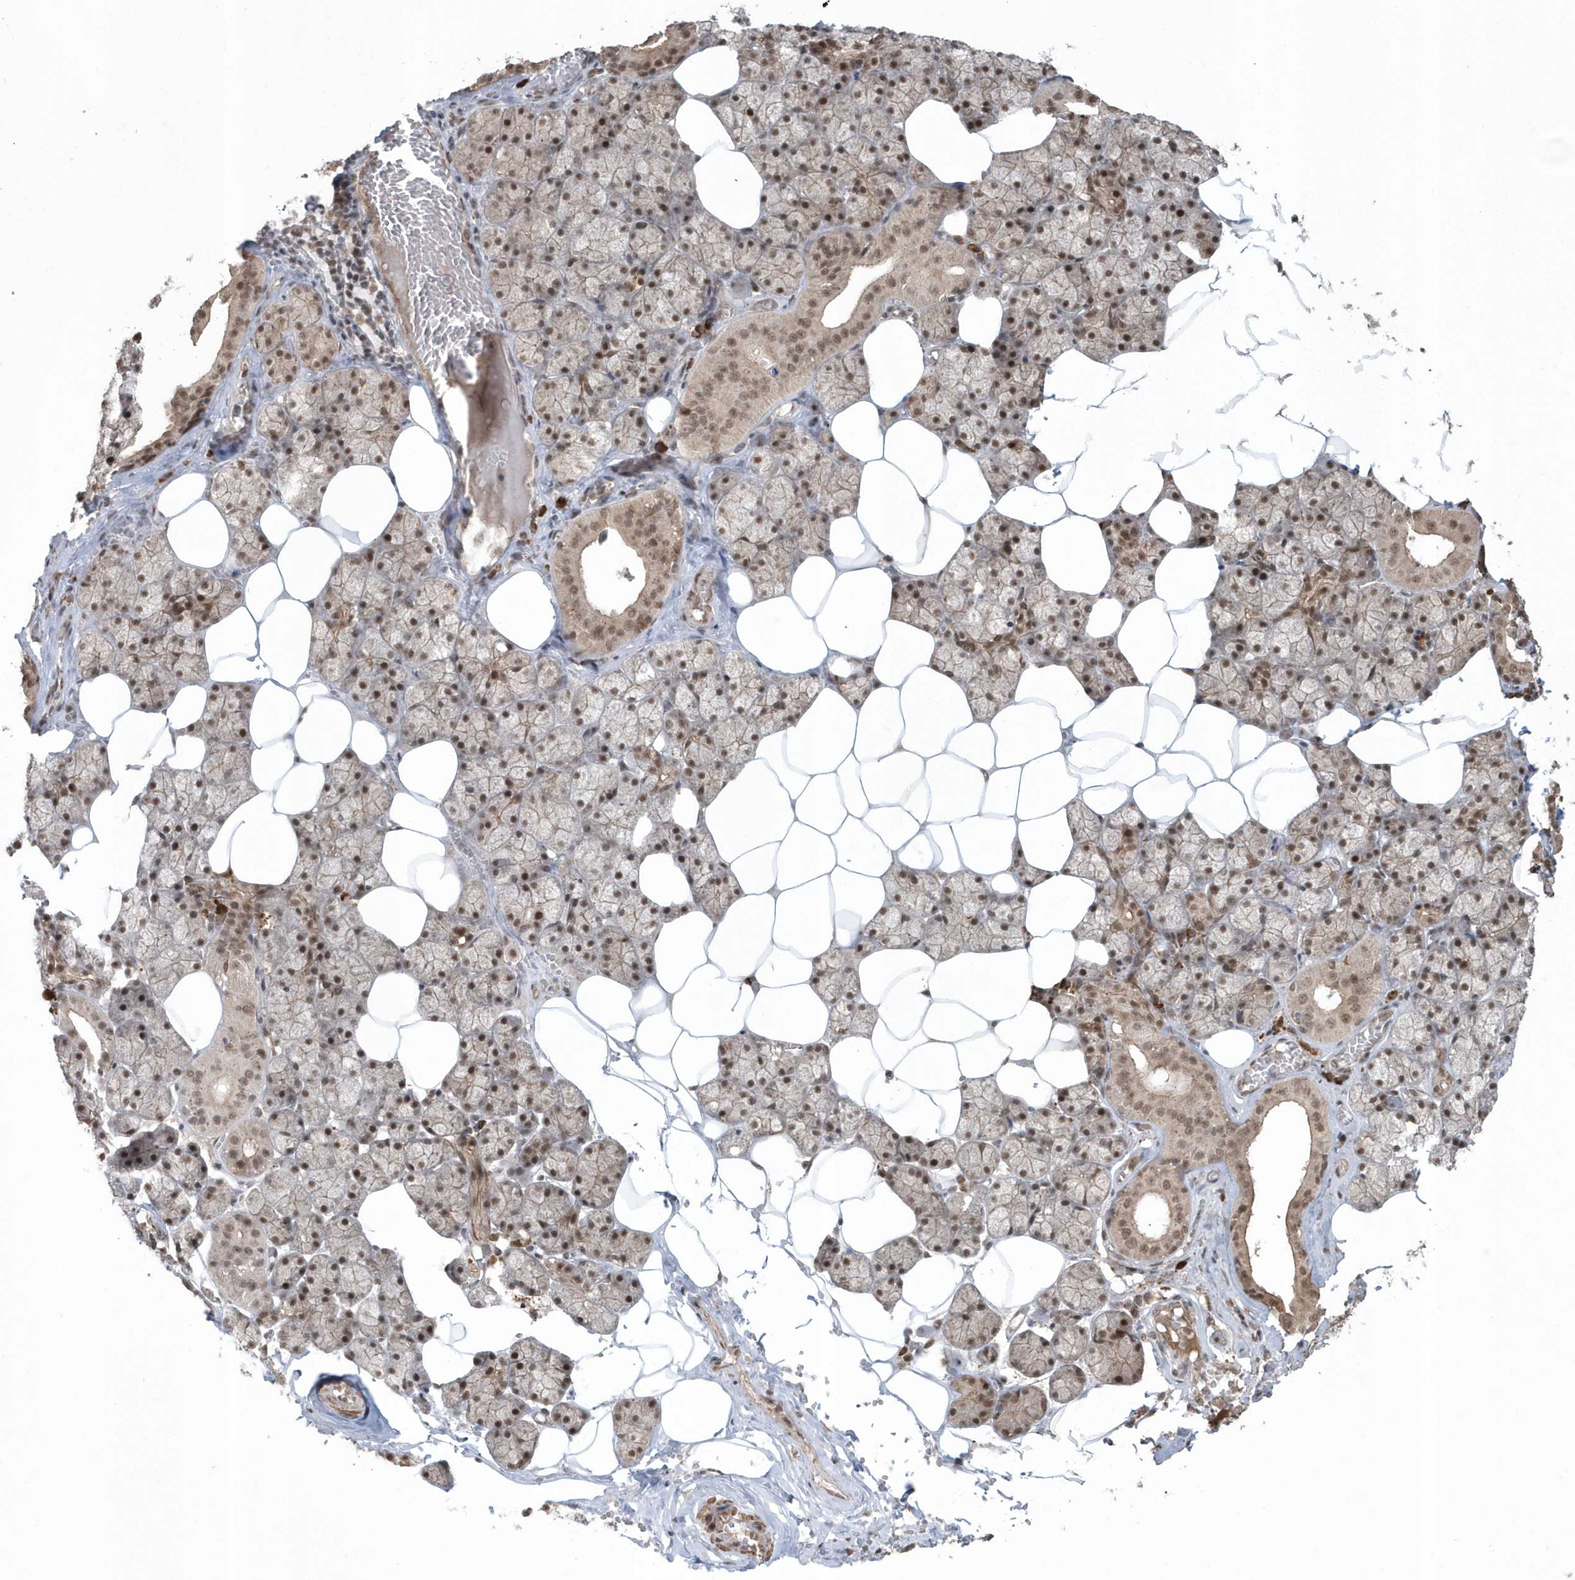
{"staining": {"intensity": "moderate", "quantity": ">75%", "location": "cytoplasmic/membranous,nuclear"}, "tissue": "salivary gland", "cell_type": "Glandular cells", "image_type": "normal", "snomed": [{"axis": "morphology", "description": "Normal tissue, NOS"}, {"axis": "topography", "description": "Salivary gland"}], "caption": "This image exhibits immunohistochemistry (IHC) staining of normal salivary gland, with medium moderate cytoplasmic/membranous,nuclear positivity in about >75% of glandular cells.", "gene": "EPB41L4A", "patient": {"sex": "male", "age": 62}}